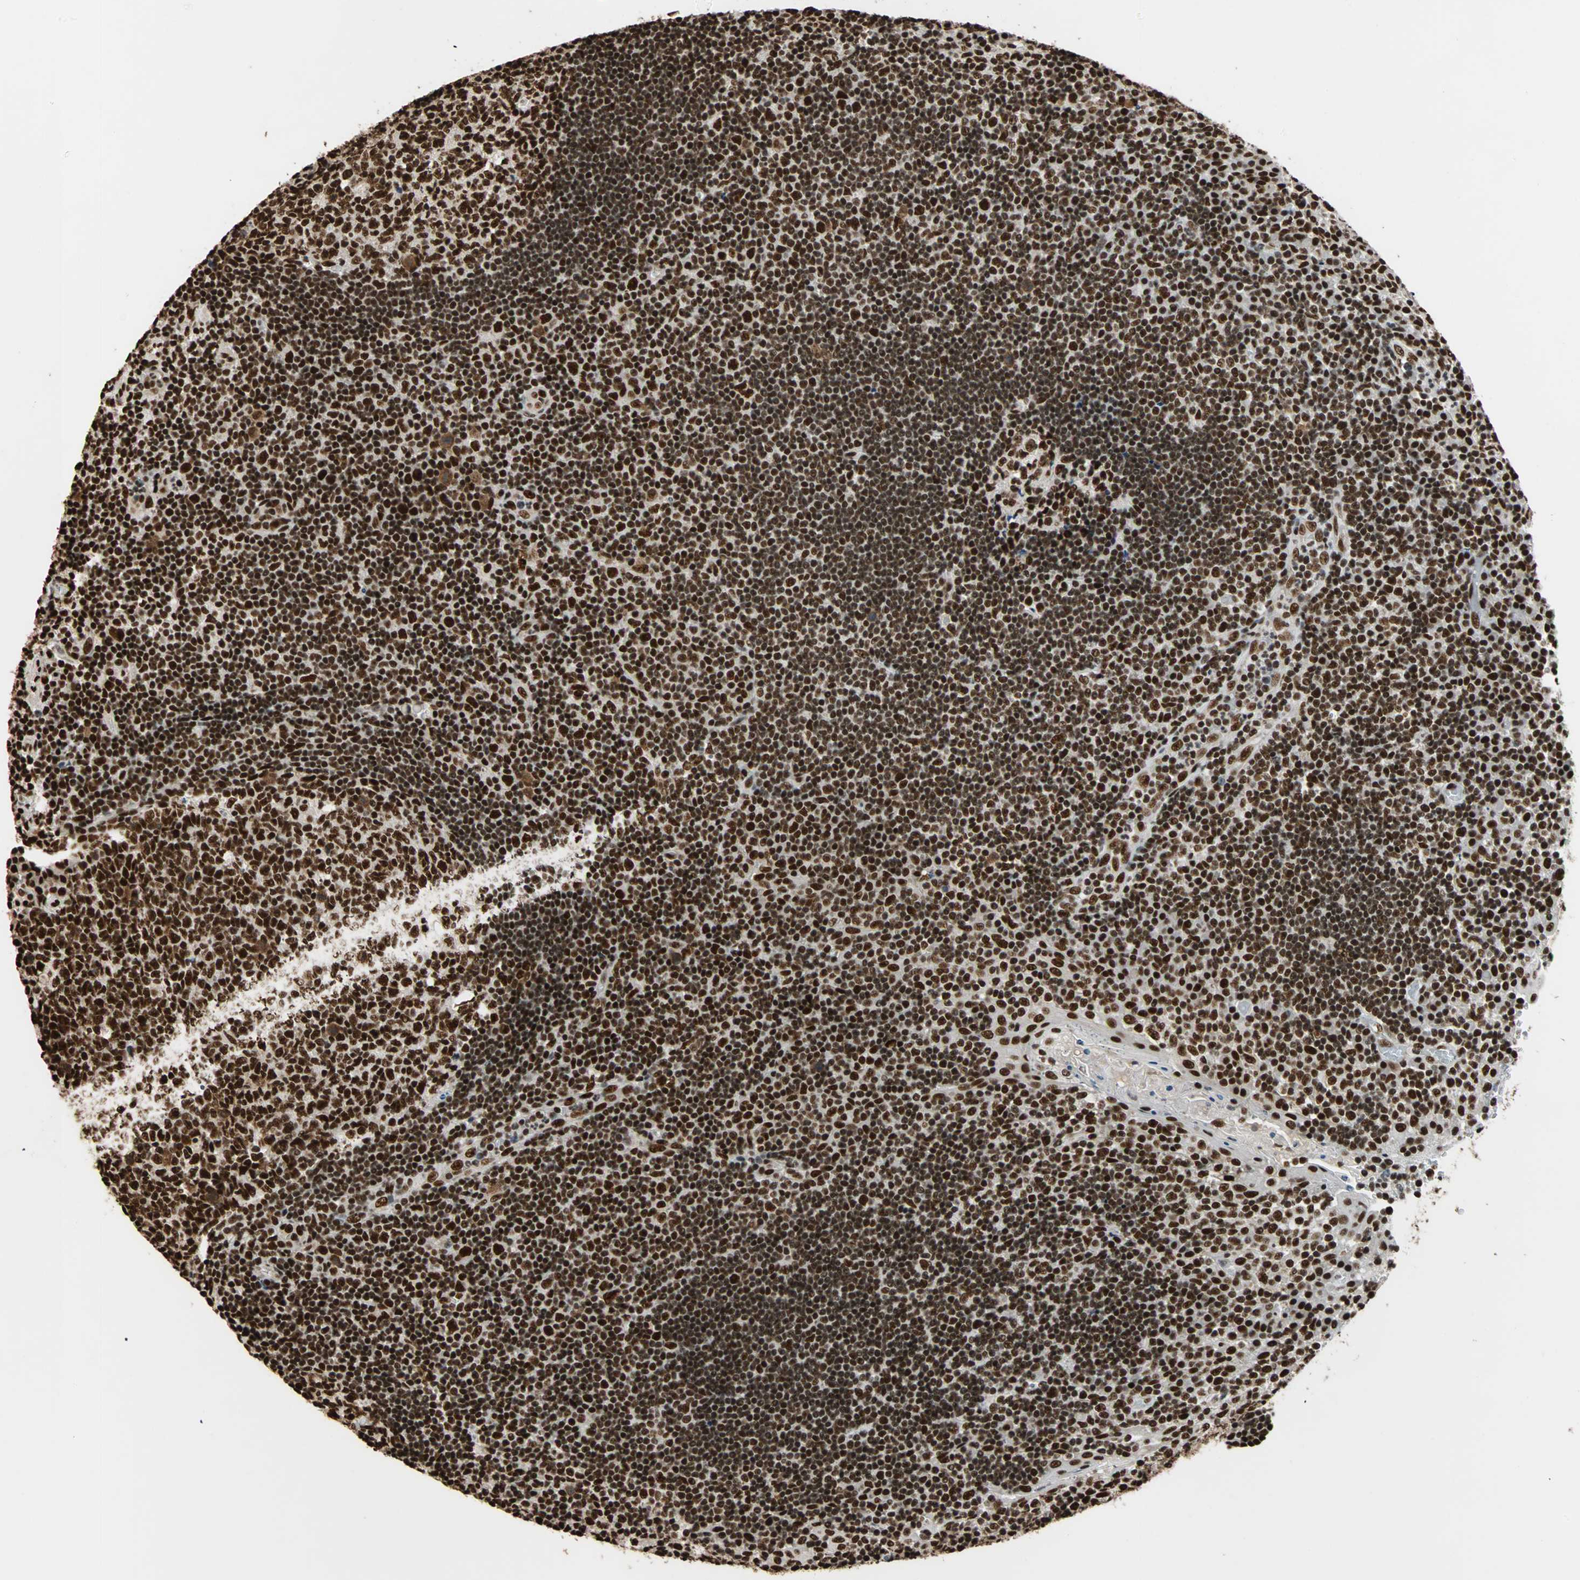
{"staining": {"intensity": "strong", "quantity": ">75%", "location": "nuclear"}, "tissue": "tonsil", "cell_type": "Germinal center cells", "image_type": "normal", "snomed": [{"axis": "morphology", "description": "Normal tissue, NOS"}, {"axis": "topography", "description": "Tonsil"}], "caption": "Tonsil was stained to show a protein in brown. There is high levels of strong nuclear expression in about >75% of germinal center cells. (DAB IHC, brown staining for protein, blue staining for nuclei).", "gene": "ILF2", "patient": {"sex": "female", "age": 40}}